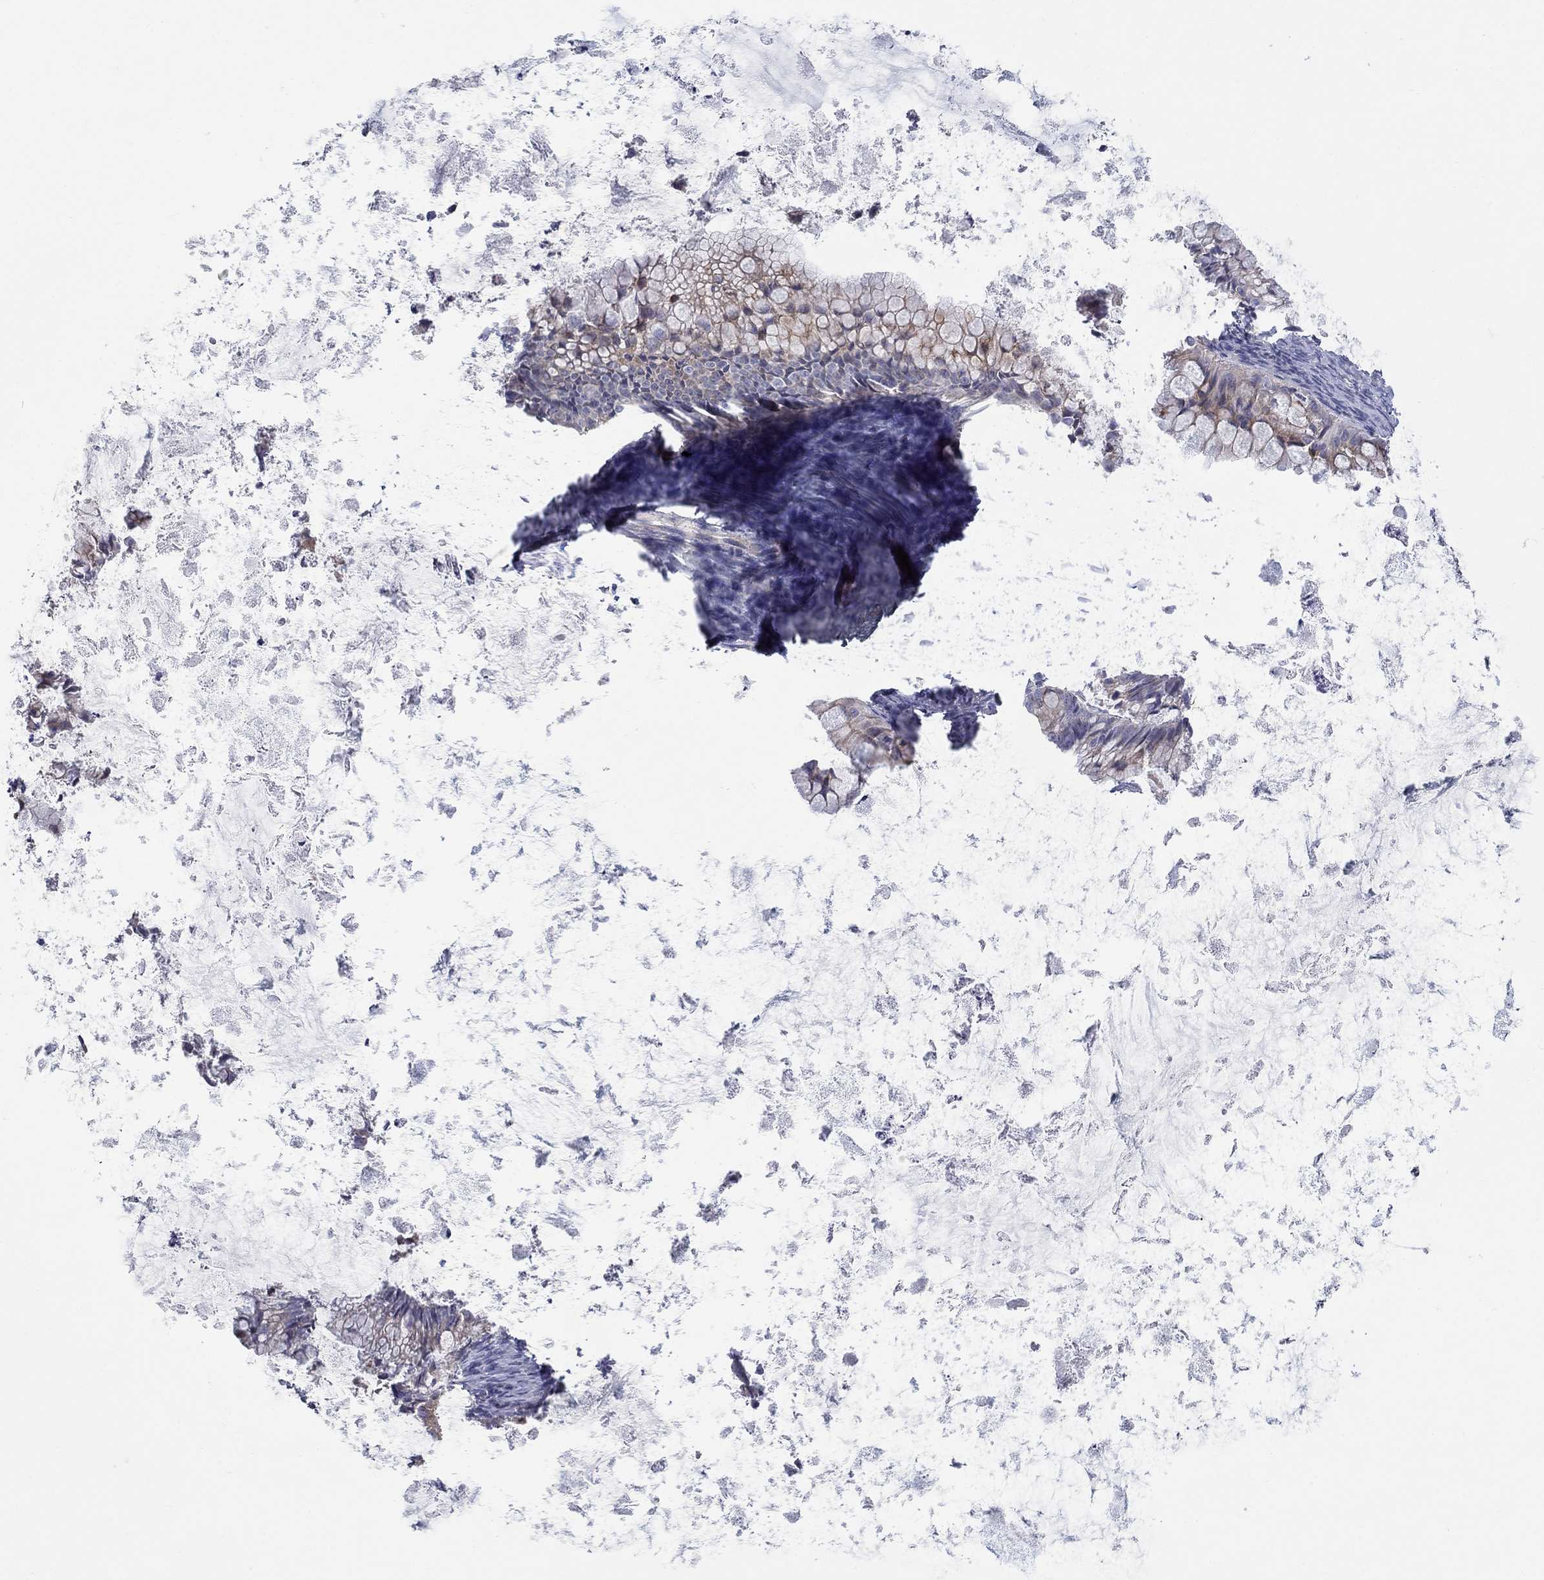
{"staining": {"intensity": "negative", "quantity": "none", "location": "none"}, "tissue": "ovarian cancer", "cell_type": "Tumor cells", "image_type": "cancer", "snomed": [{"axis": "morphology", "description": "Cystadenocarcinoma, mucinous, NOS"}, {"axis": "topography", "description": "Ovary"}], "caption": "Tumor cells show no significant protein positivity in ovarian cancer.", "gene": "QRFPR", "patient": {"sex": "female", "age": 35}}